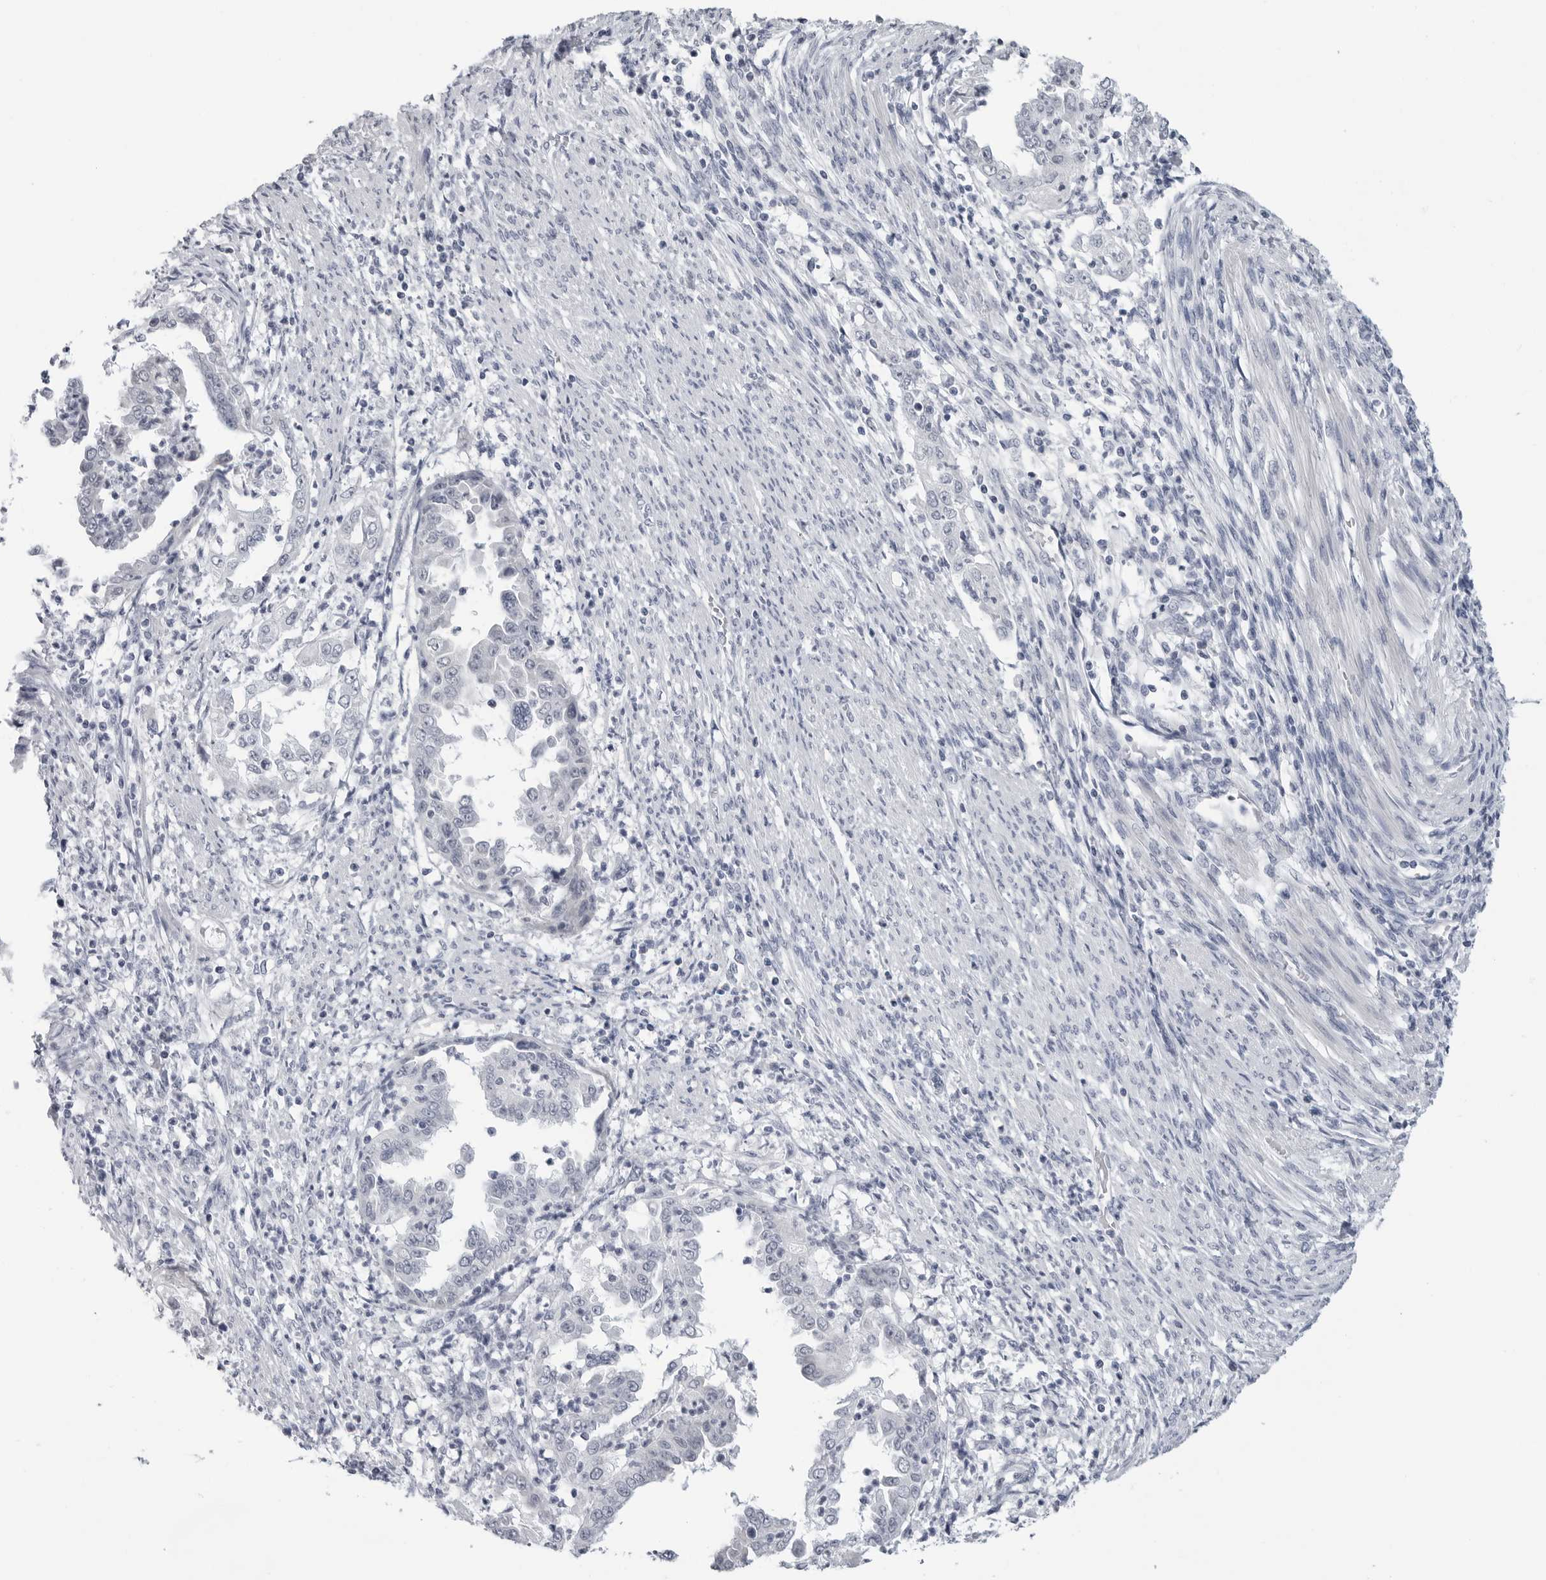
{"staining": {"intensity": "negative", "quantity": "none", "location": "none"}, "tissue": "endometrial cancer", "cell_type": "Tumor cells", "image_type": "cancer", "snomed": [{"axis": "morphology", "description": "Adenocarcinoma, NOS"}, {"axis": "topography", "description": "Endometrium"}], "caption": "A high-resolution micrograph shows immunohistochemistry (IHC) staining of adenocarcinoma (endometrial), which displays no significant positivity in tumor cells.", "gene": "PGA3", "patient": {"sex": "female", "age": 85}}